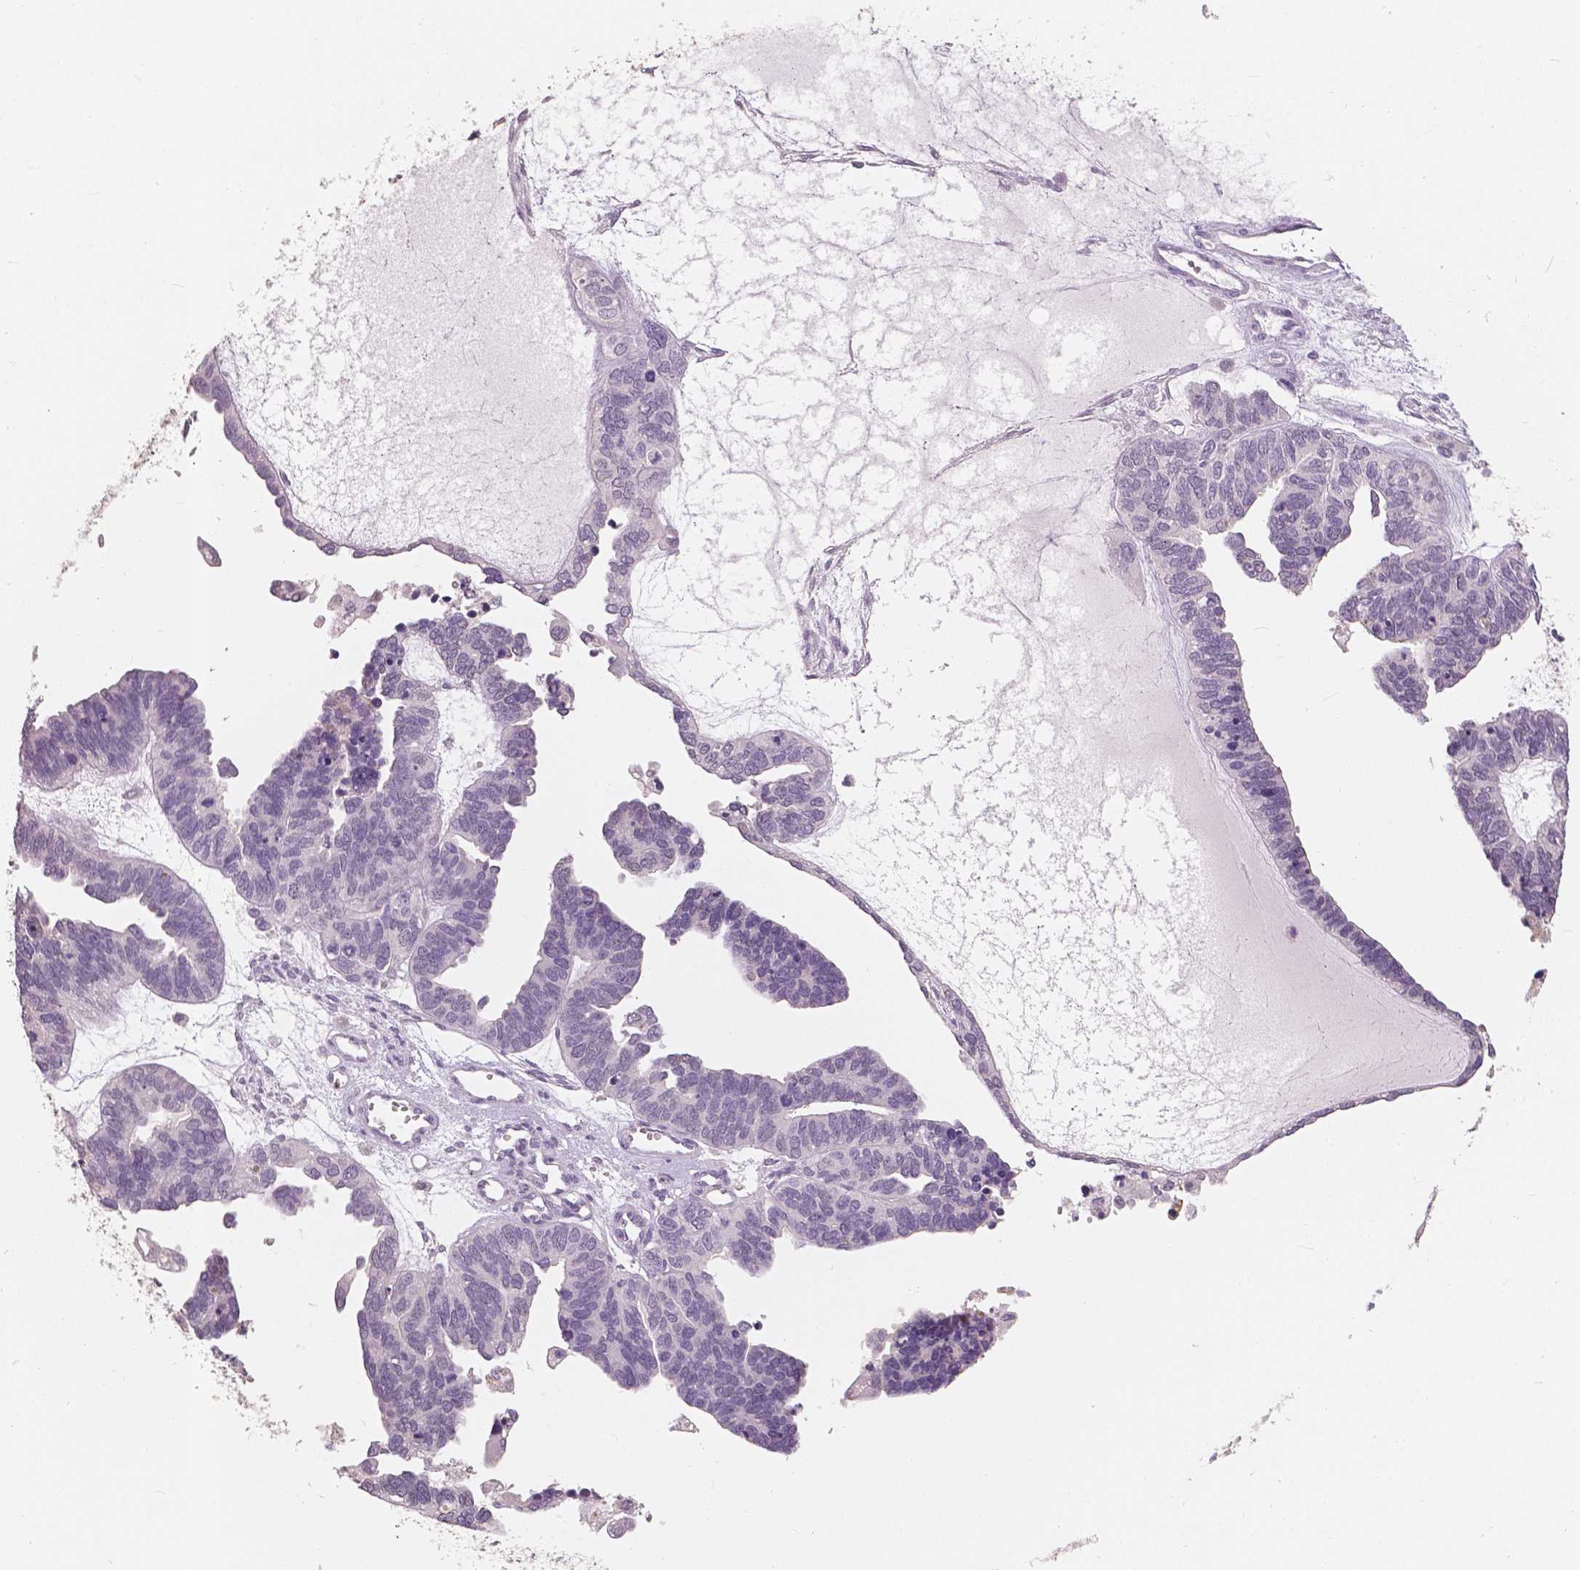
{"staining": {"intensity": "negative", "quantity": "none", "location": "none"}, "tissue": "ovarian cancer", "cell_type": "Tumor cells", "image_type": "cancer", "snomed": [{"axis": "morphology", "description": "Cystadenocarcinoma, serous, NOS"}, {"axis": "topography", "description": "Ovary"}], "caption": "This is a histopathology image of immunohistochemistry staining of ovarian cancer, which shows no positivity in tumor cells. The staining is performed using DAB brown chromogen with nuclei counter-stained in using hematoxylin.", "gene": "SAT2", "patient": {"sex": "female", "age": 51}}